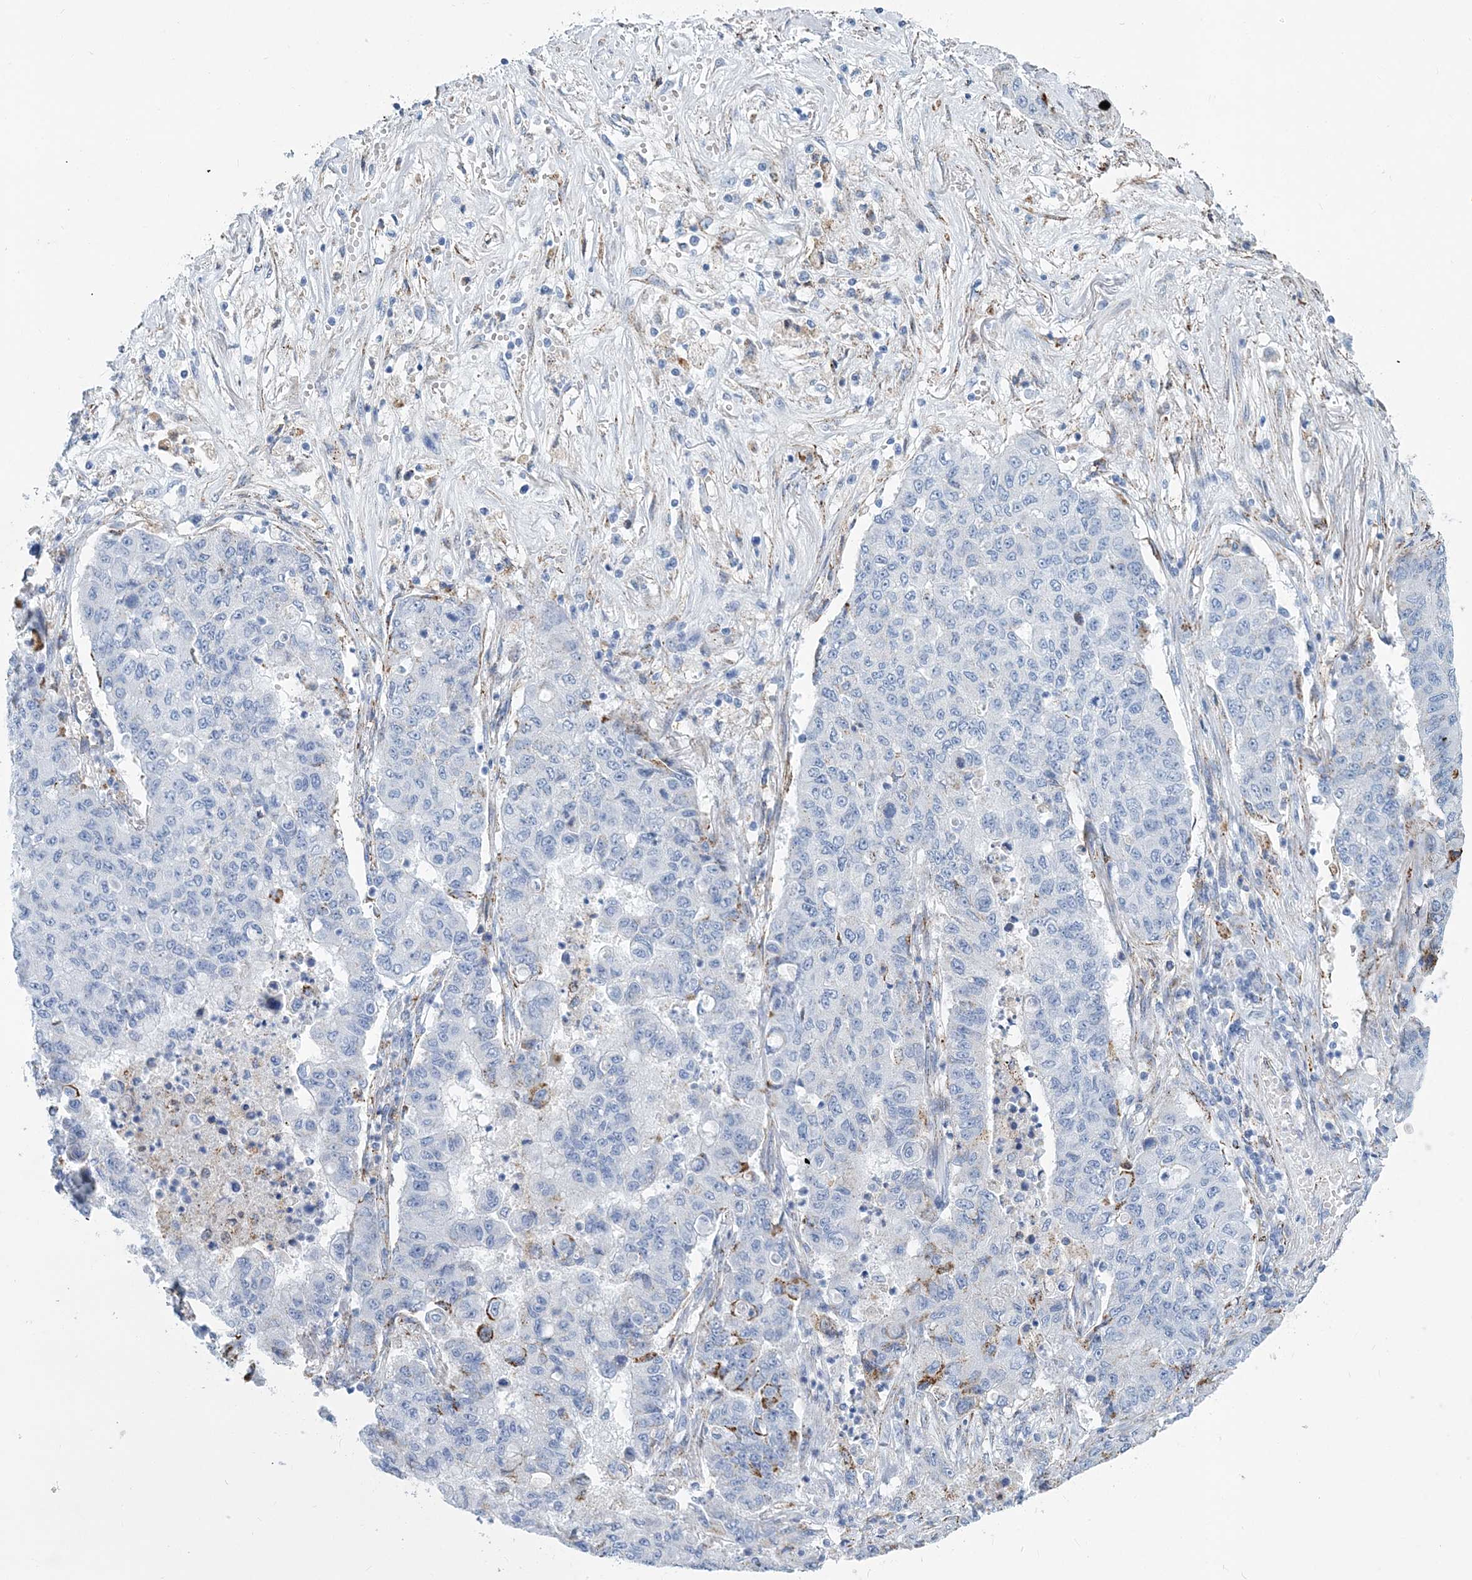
{"staining": {"intensity": "moderate", "quantity": "<25%", "location": "cytoplasmic/membranous"}, "tissue": "lung cancer", "cell_type": "Tumor cells", "image_type": "cancer", "snomed": [{"axis": "morphology", "description": "Squamous cell carcinoma, NOS"}, {"axis": "topography", "description": "Lung"}], "caption": "A histopathology image showing moderate cytoplasmic/membranous expression in approximately <25% of tumor cells in lung cancer, as visualized by brown immunohistochemical staining.", "gene": "NKX6-1", "patient": {"sex": "male", "age": 74}}